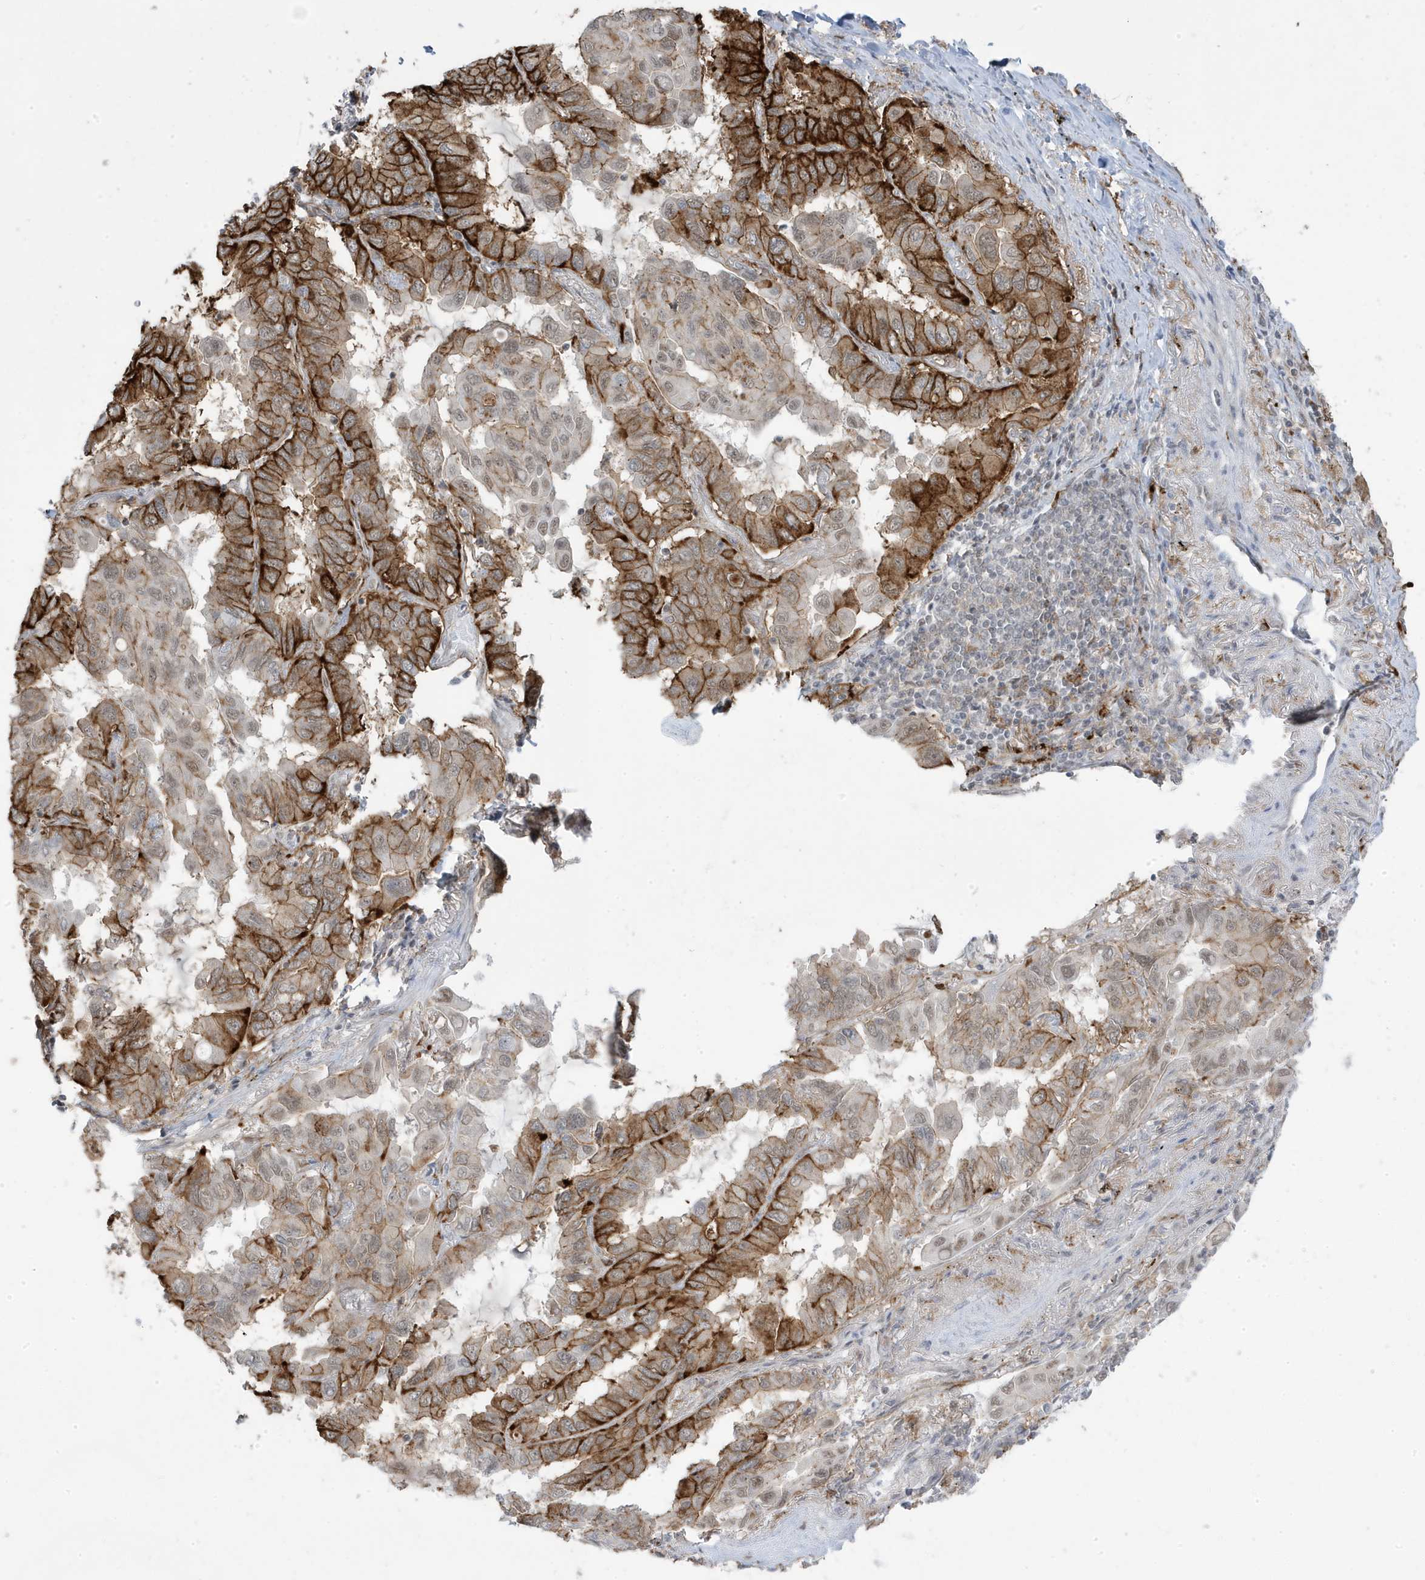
{"staining": {"intensity": "strong", "quantity": "<25%", "location": "cytoplasmic/membranous,nuclear"}, "tissue": "lung cancer", "cell_type": "Tumor cells", "image_type": "cancer", "snomed": [{"axis": "morphology", "description": "Adenocarcinoma, NOS"}, {"axis": "topography", "description": "Lung"}], "caption": "Human adenocarcinoma (lung) stained with a protein marker demonstrates strong staining in tumor cells.", "gene": "ADAMTSL3", "patient": {"sex": "male", "age": 64}}